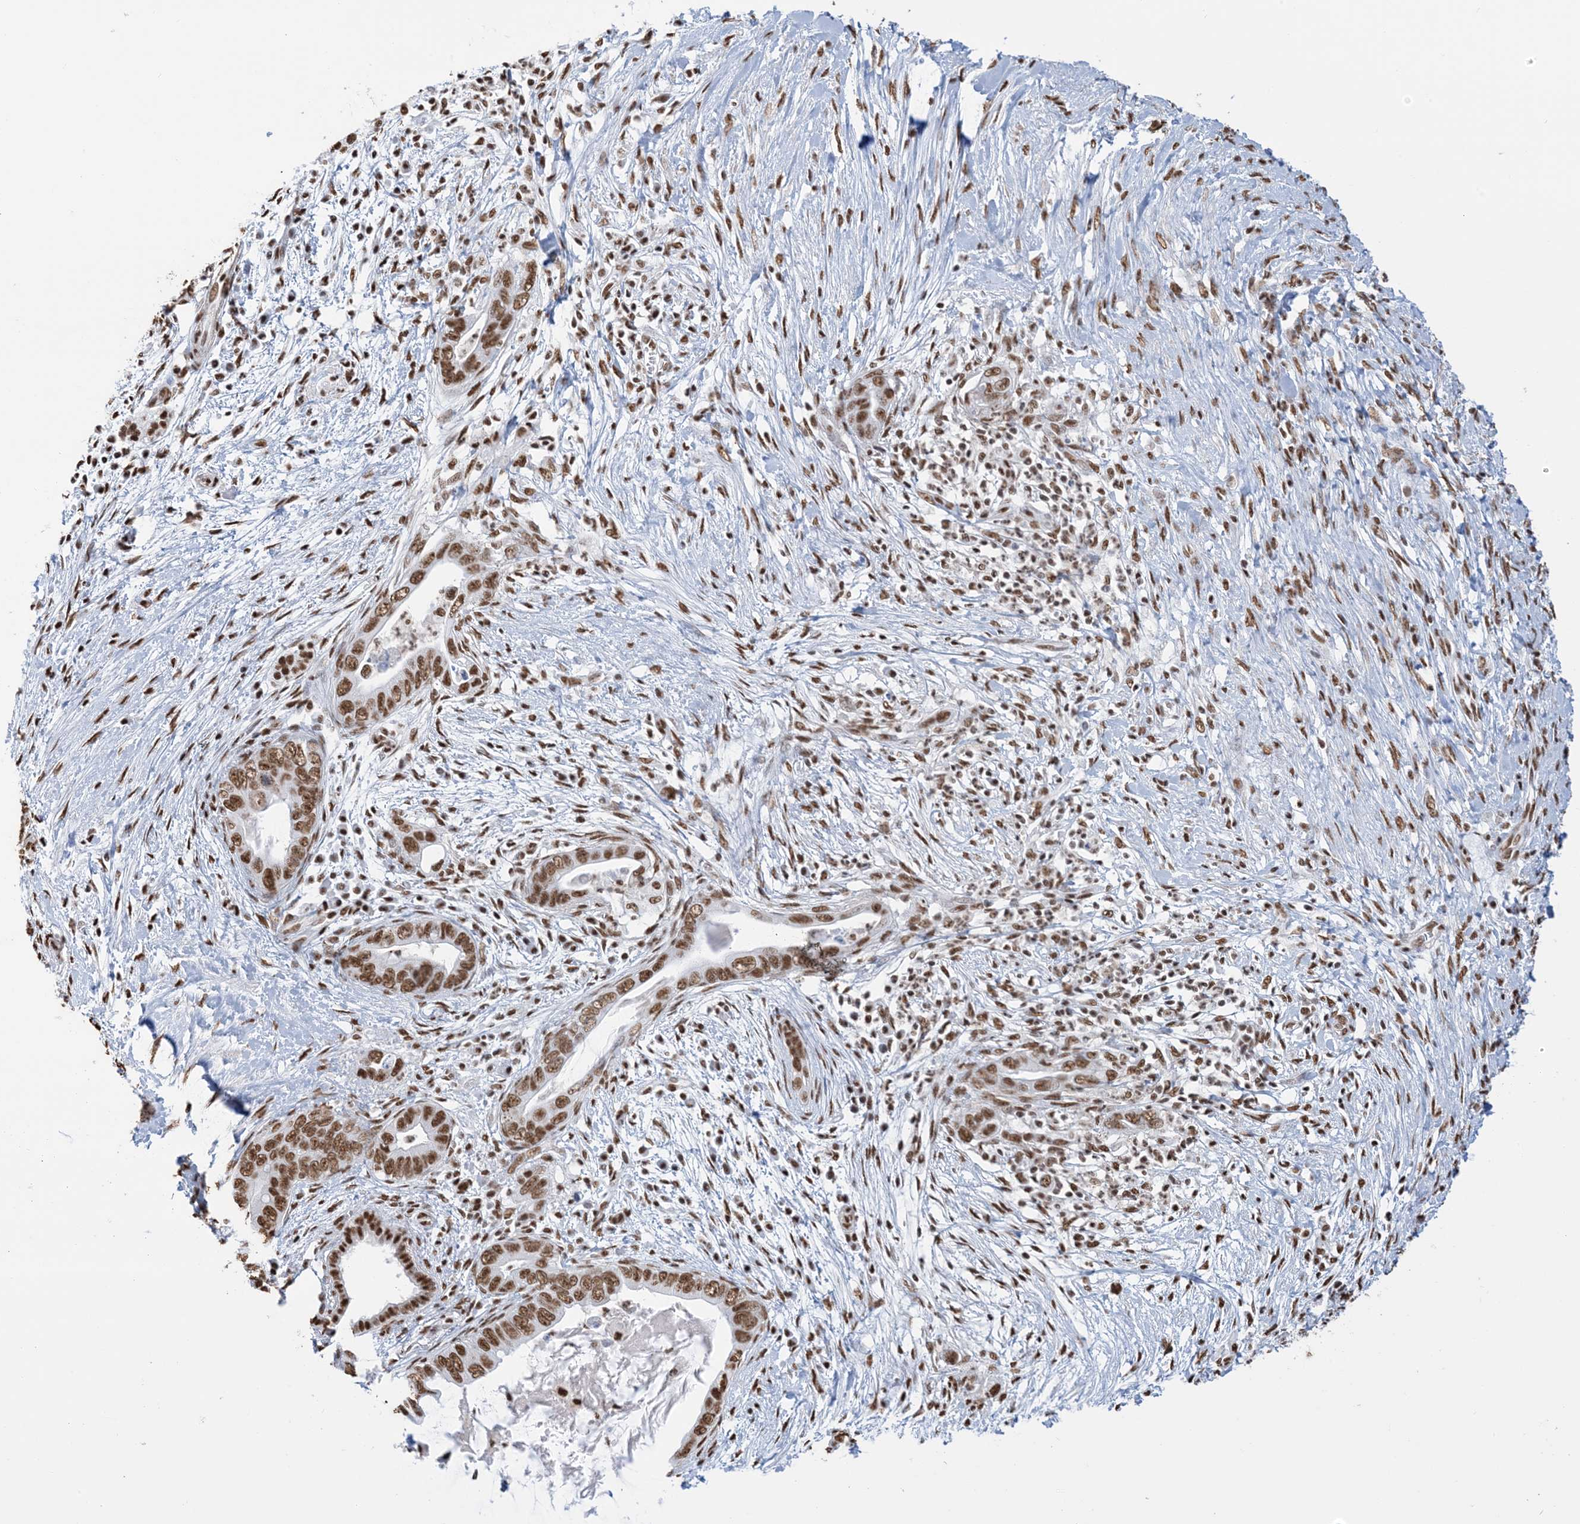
{"staining": {"intensity": "strong", "quantity": ">75%", "location": "nuclear"}, "tissue": "pancreatic cancer", "cell_type": "Tumor cells", "image_type": "cancer", "snomed": [{"axis": "morphology", "description": "Adenocarcinoma, NOS"}, {"axis": "topography", "description": "Pancreas"}], "caption": "This micrograph displays IHC staining of adenocarcinoma (pancreatic), with high strong nuclear expression in about >75% of tumor cells.", "gene": "ZNF792", "patient": {"sex": "male", "age": 75}}